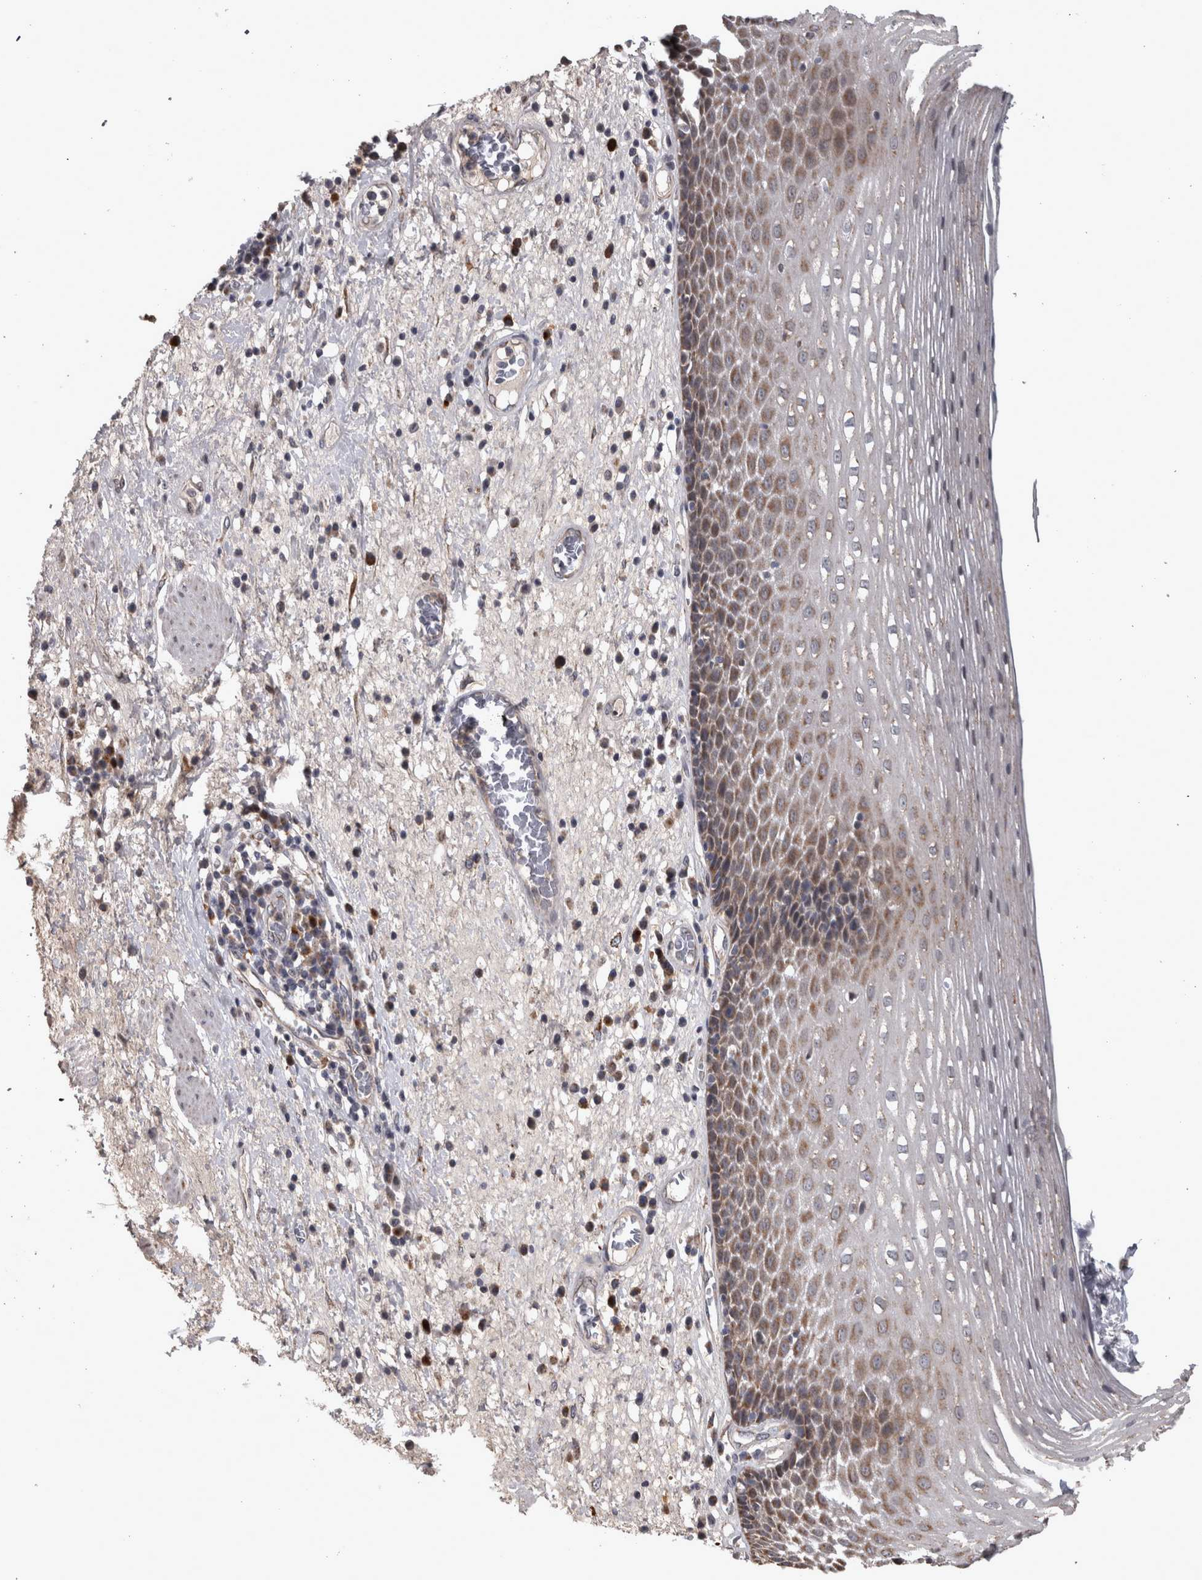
{"staining": {"intensity": "moderate", "quantity": "25%-75%", "location": "cytoplasmic/membranous"}, "tissue": "esophagus", "cell_type": "Squamous epithelial cells", "image_type": "normal", "snomed": [{"axis": "morphology", "description": "Normal tissue, NOS"}, {"axis": "morphology", "description": "Adenocarcinoma, NOS"}, {"axis": "topography", "description": "Esophagus"}], "caption": "Protein expression by immunohistochemistry demonstrates moderate cytoplasmic/membranous positivity in about 25%-75% of squamous epithelial cells in unremarkable esophagus.", "gene": "DBT", "patient": {"sex": "male", "age": 62}}